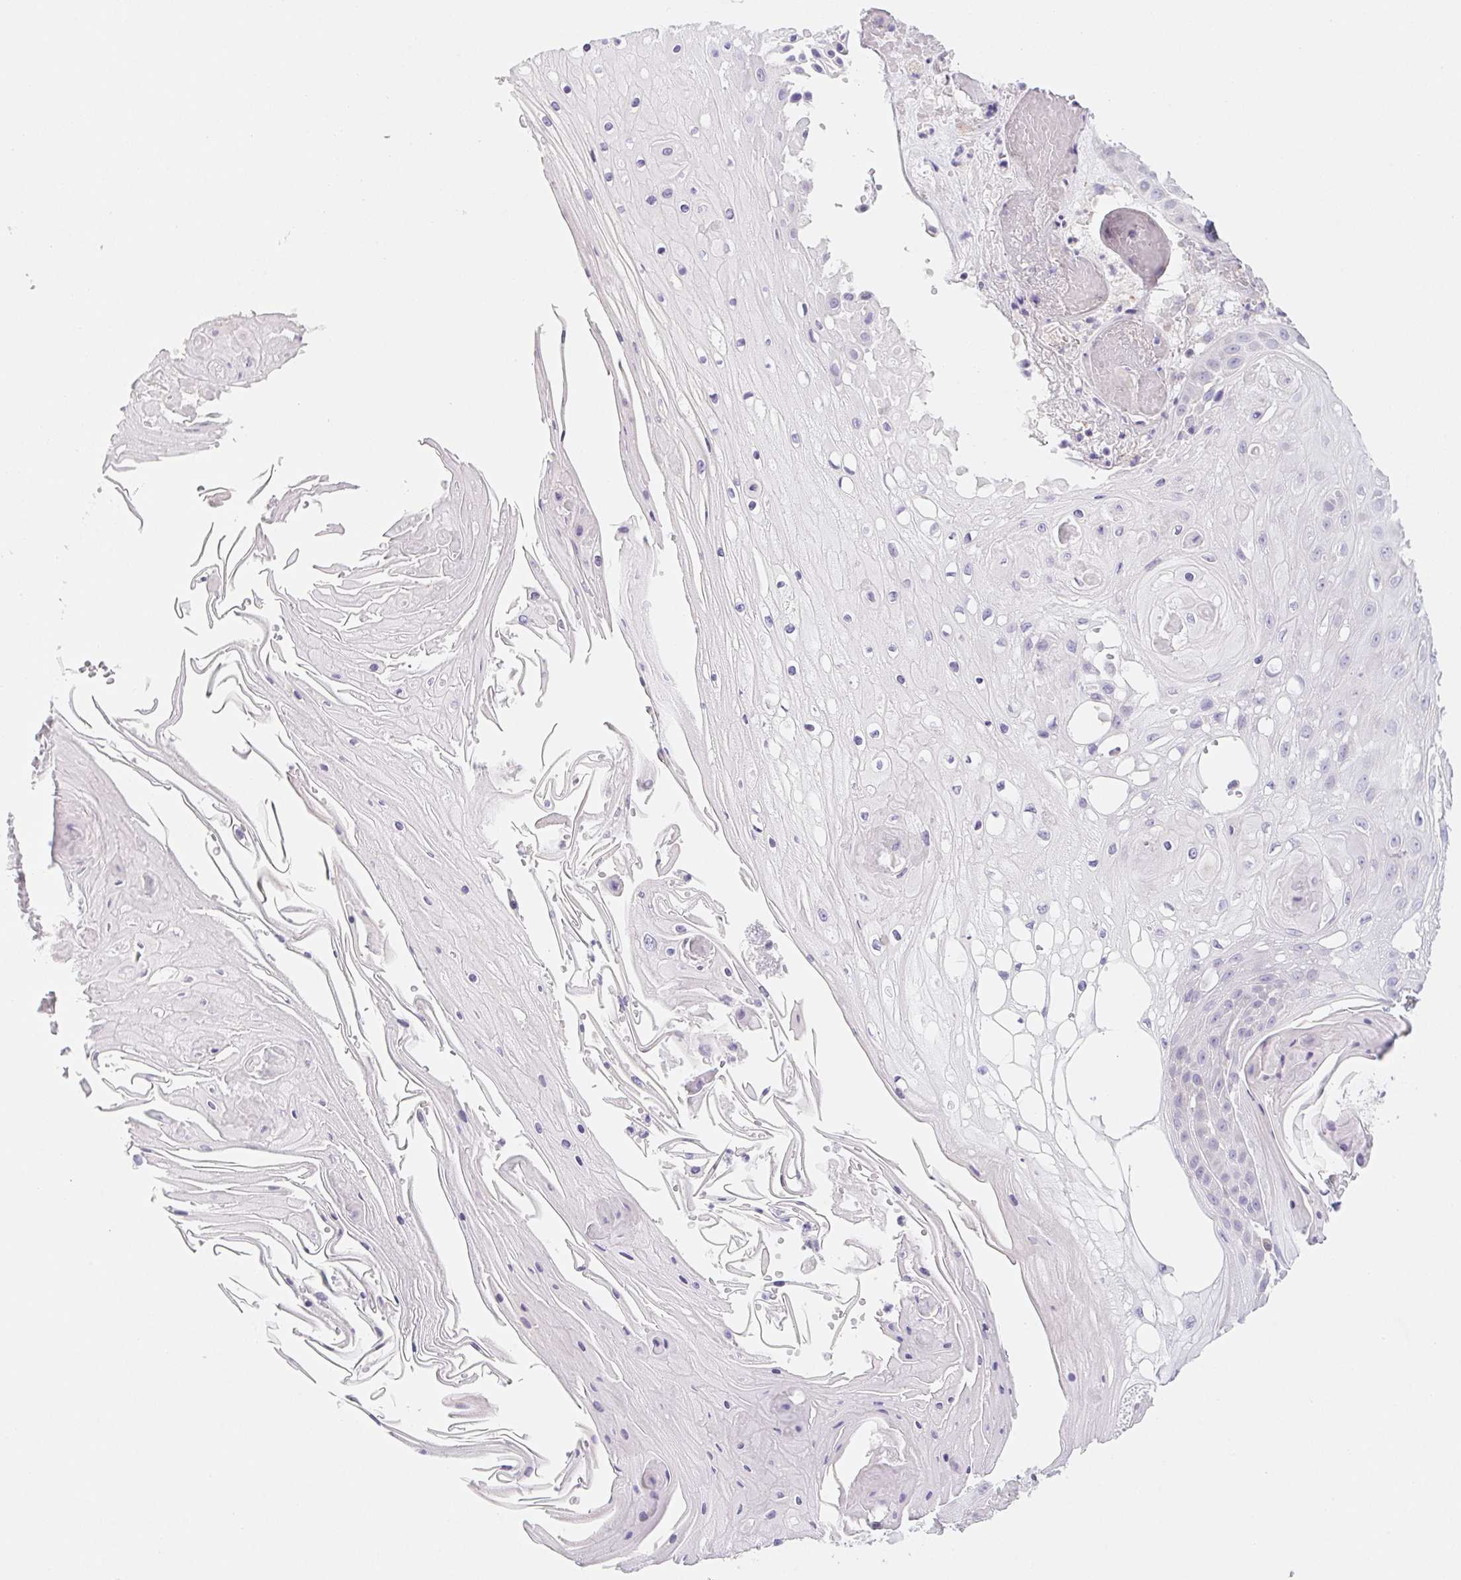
{"staining": {"intensity": "negative", "quantity": "none", "location": "none"}, "tissue": "skin cancer", "cell_type": "Tumor cells", "image_type": "cancer", "snomed": [{"axis": "morphology", "description": "Squamous cell carcinoma, NOS"}, {"axis": "topography", "description": "Skin"}], "caption": "This micrograph is of skin cancer stained with immunohistochemistry to label a protein in brown with the nuclei are counter-stained blue. There is no expression in tumor cells.", "gene": "CTNND2", "patient": {"sex": "male", "age": 70}}